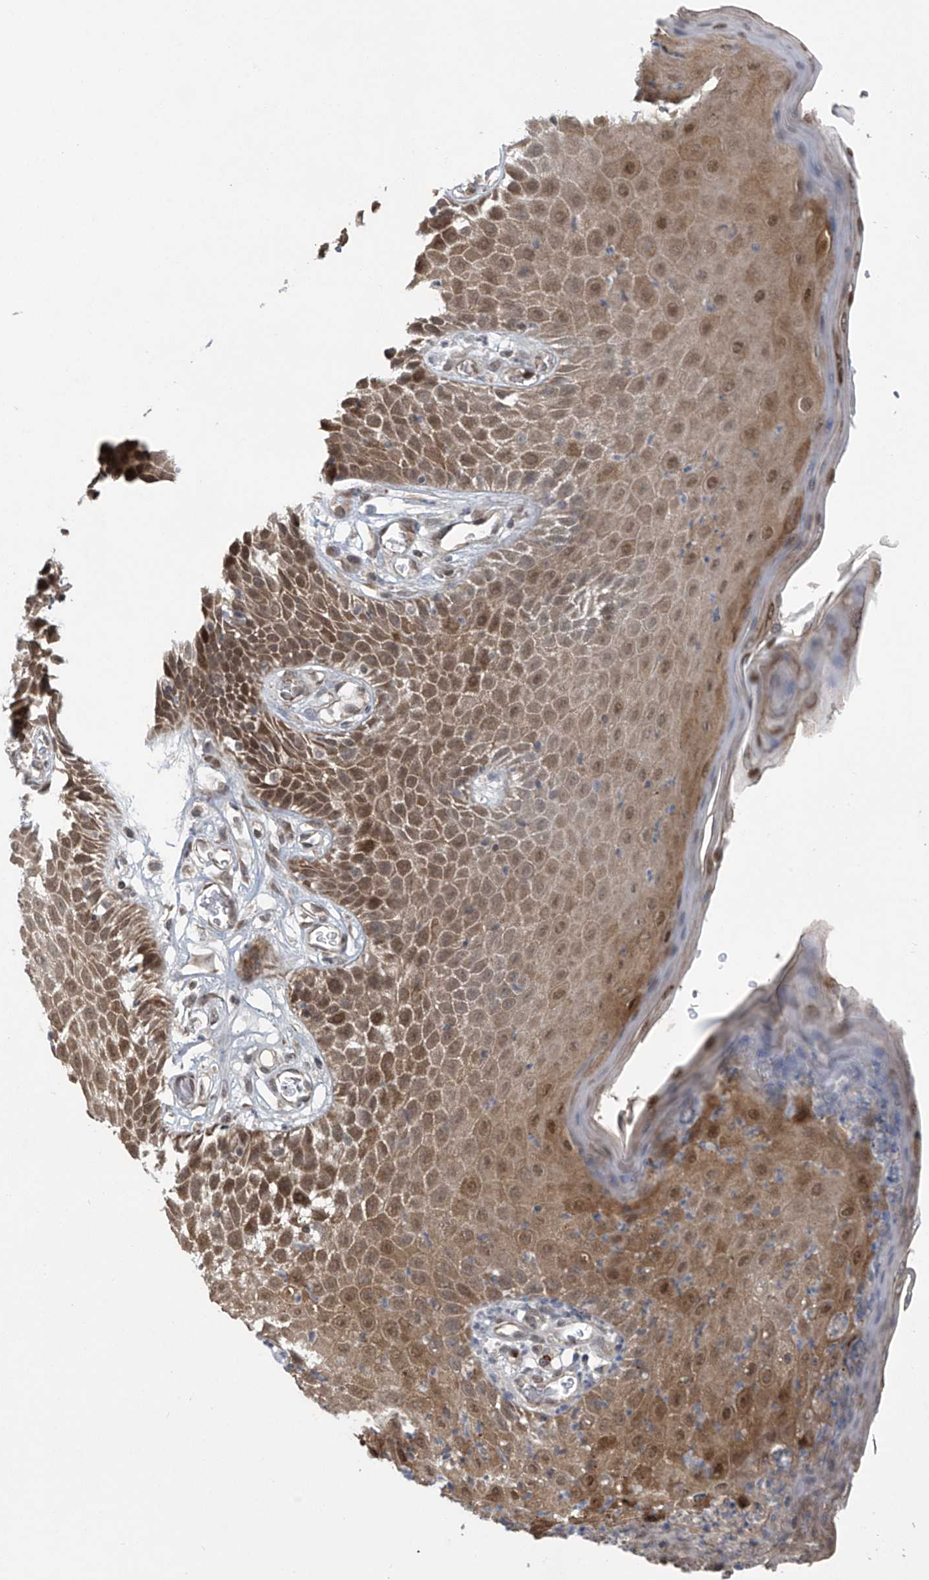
{"staining": {"intensity": "moderate", "quantity": ">75%", "location": "cytoplasmic/membranous,nuclear"}, "tissue": "skin", "cell_type": "Epidermal cells", "image_type": "normal", "snomed": [{"axis": "morphology", "description": "Normal tissue, NOS"}, {"axis": "topography", "description": "Vulva"}], "caption": "This photomicrograph displays benign skin stained with IHC to label a protein in brown. The cytoplasmic/membranous,nuclear of epidermal cells show moderate positivity for the protein. Nuclei are counter-stained blue.", "gene": "ABHD13", "patient": {"sex": "female", "age": 68}}